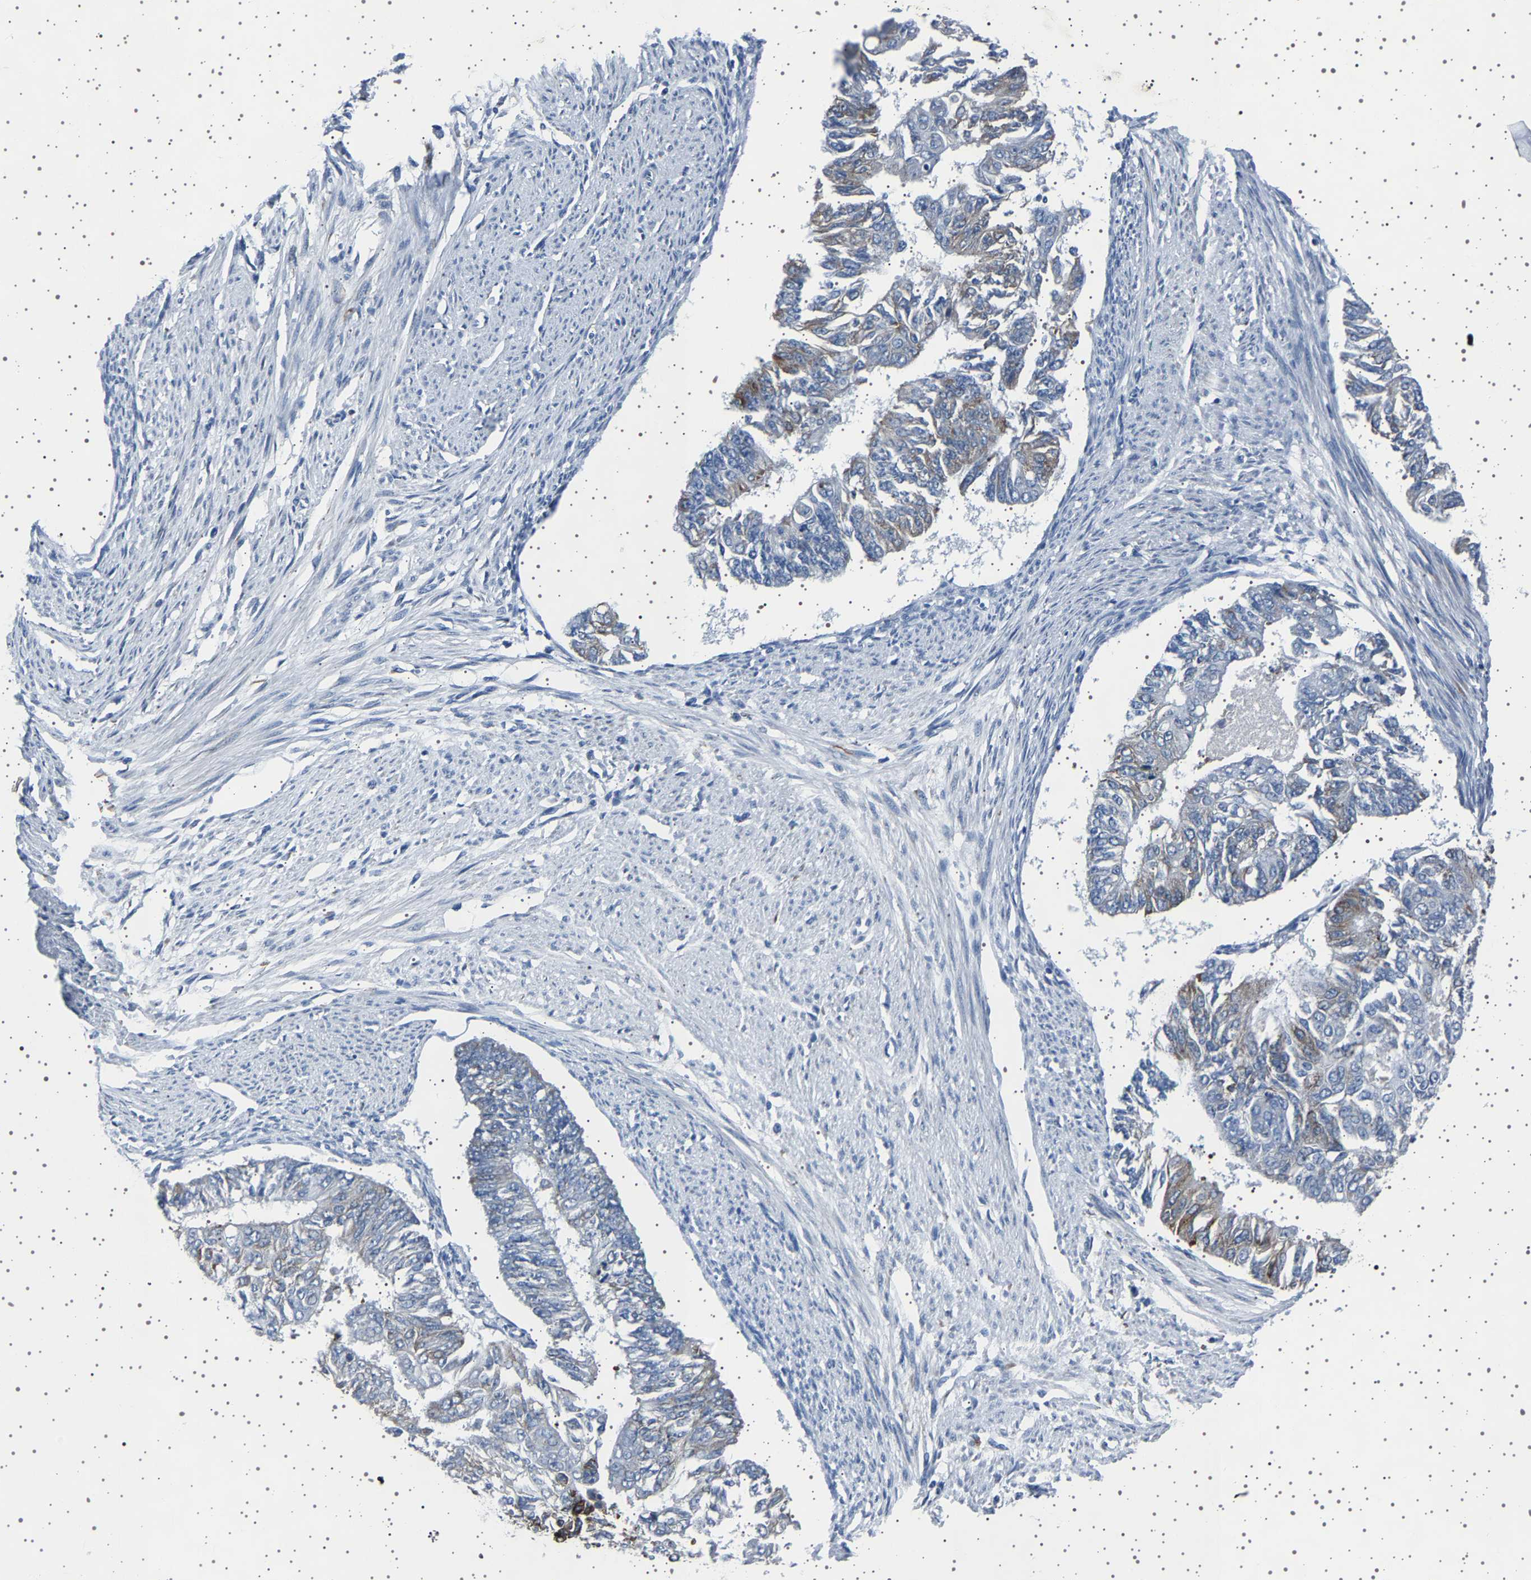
{"staining": {"intensity": "weak", "quantity": "<25%", "location": "cytoplasmic/membranous"}, "tissue": "endometrial cancer", "cell_type": "Tumor cells", "image_type": "cancer", "snomed": [{"axis": "morphology", "description": "Adenocarcinoma, NOS"}, {"axis": "topography", "description": "Endometrium"}], "caption": "A high-resolution histopathology image shows IHC staining of endometrial cancer (adenocarcinoma), which exhibits no significant positivity in tumor cells.", "gene": "FTCD", "patient": {"sex": "female", "age": 32}}